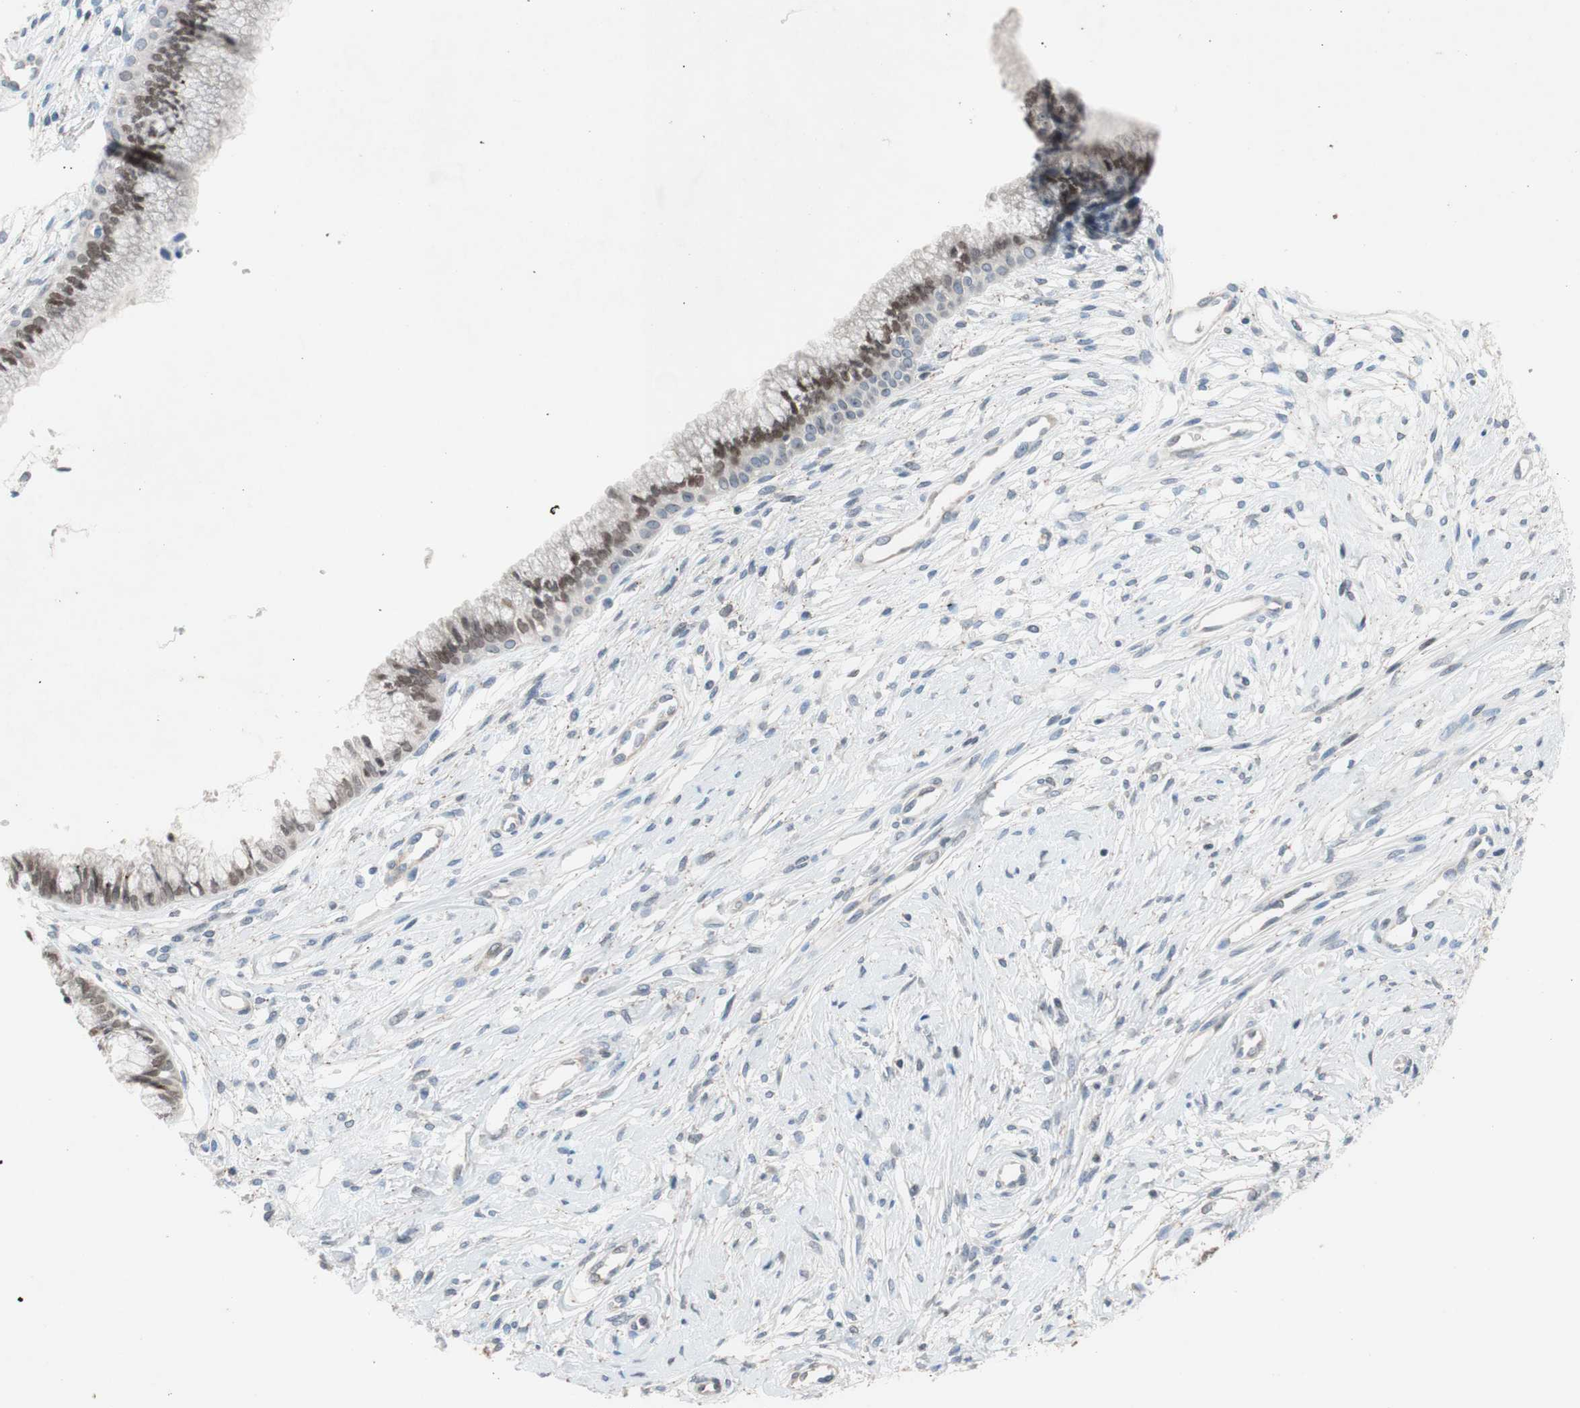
{"staining": {"intensity": "moderate", "quantity": "25%-75%", "location": "nuclear"}, "tissue": "cervix", "cell_type": "Glandular cells", "image_type": "normal", "snomed": [{"axis": "morphology", "description": "Normal tissue, NOS"}, {"axis": "topography", "description": "Cervix"}], "caption": "The micrograph demonstrates staining of benign cervix, revealing moderate nuclear protein staining (brown color) within glandular cells.", "gene": "ARNT2", "patient": {"sex": "female", "age": 39}}